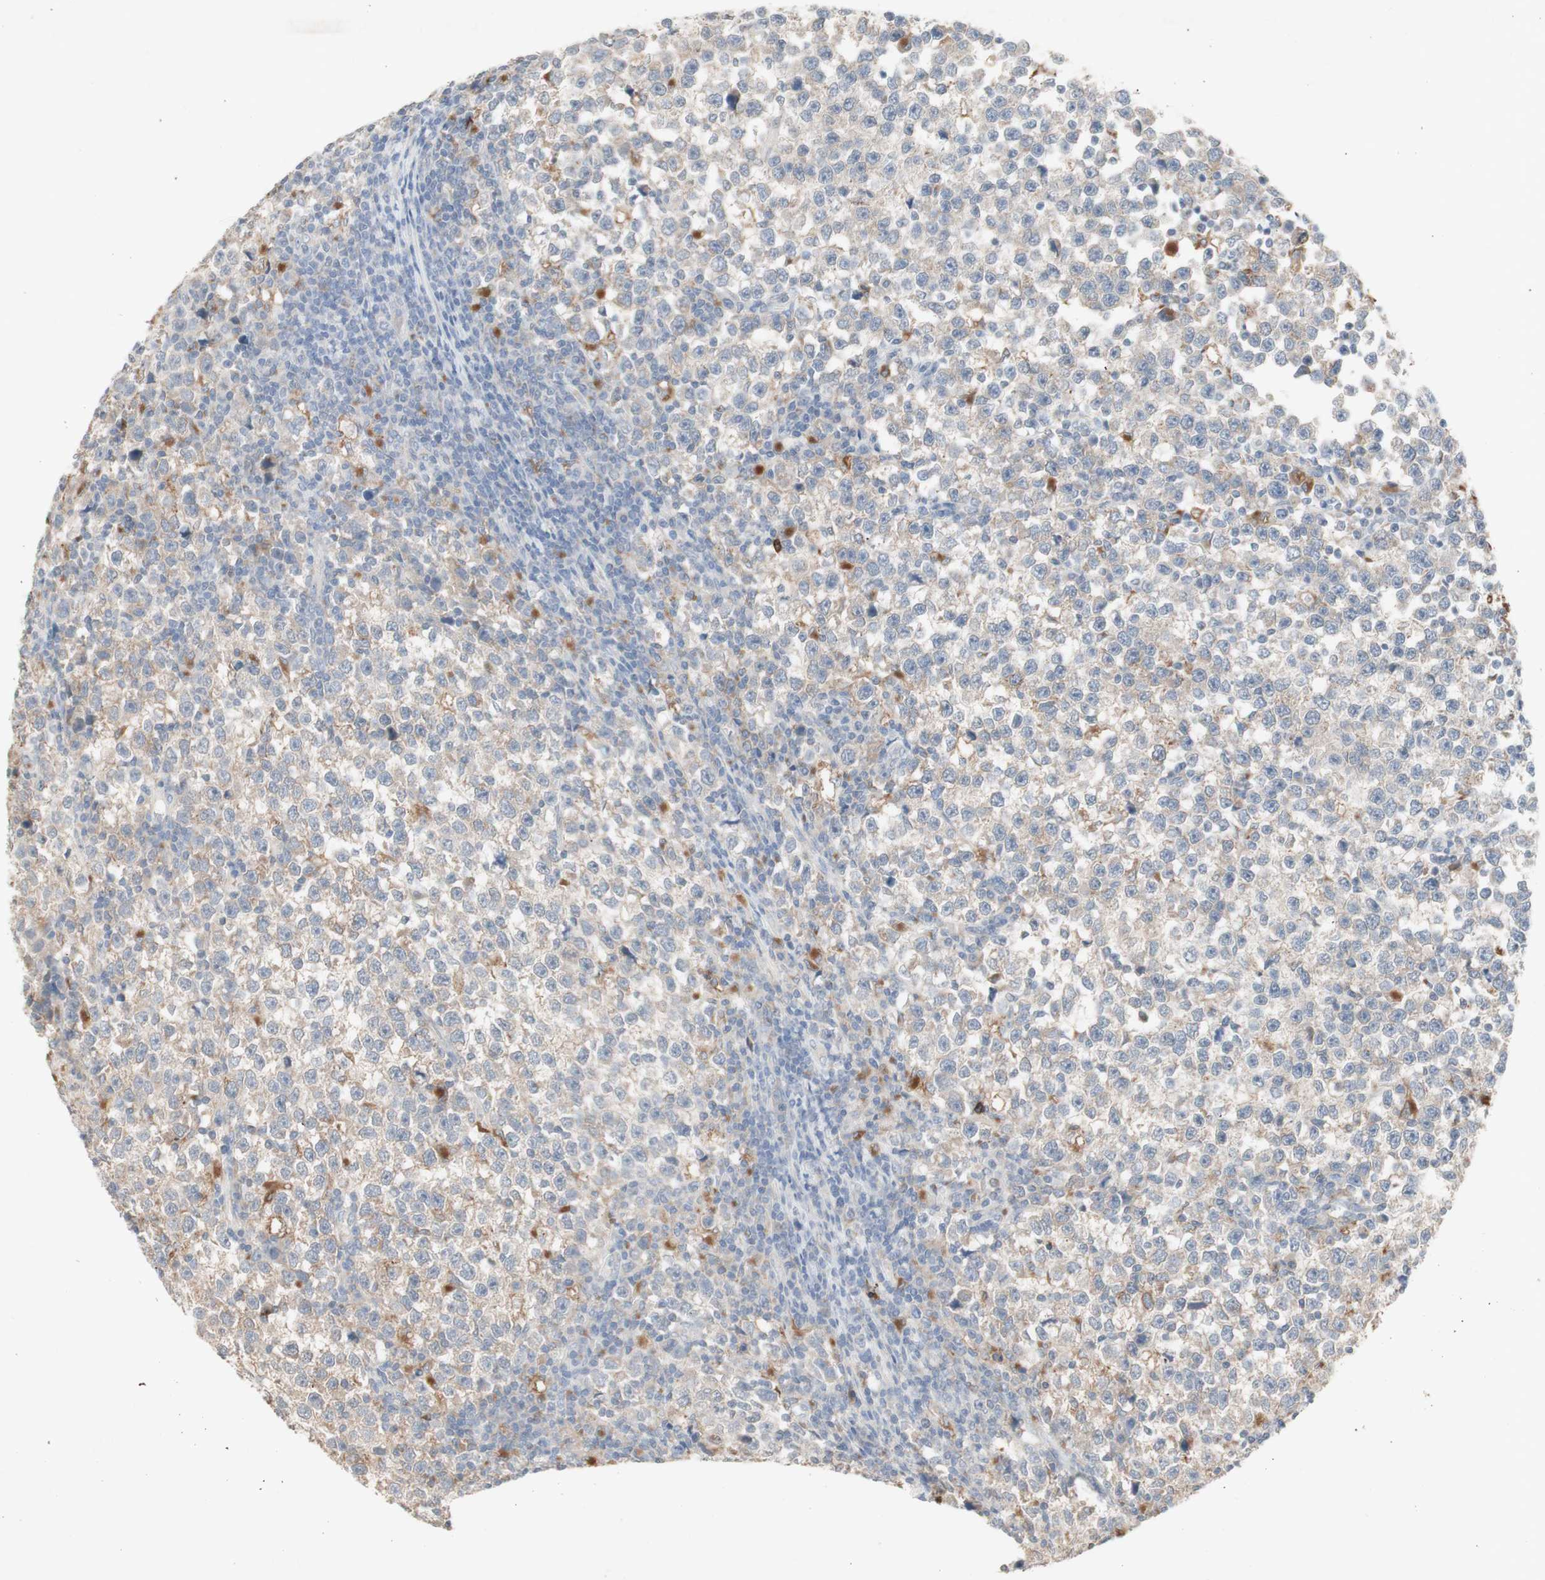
{"staining": {"intensity": "weak", "quantity": "25%-75%", "location": "cytoplasmic/membranous"}, "tissue": "testis cancer", "cell_type": "Tumor cells", "image_type": "cancer", "snomed": [{"axis": "morphology", "description": "Seminoma, NOS"}, {"axis": "topography", "description": "Testis"}], "caption": "Seminoma (testis) stained with IHC exhibits weak cytoplasmic/membranous positivity in about 25%-75% of tumor cells.", "gene": "ATP6V1B1", "patient": {"sex": "male", "age": 43}}